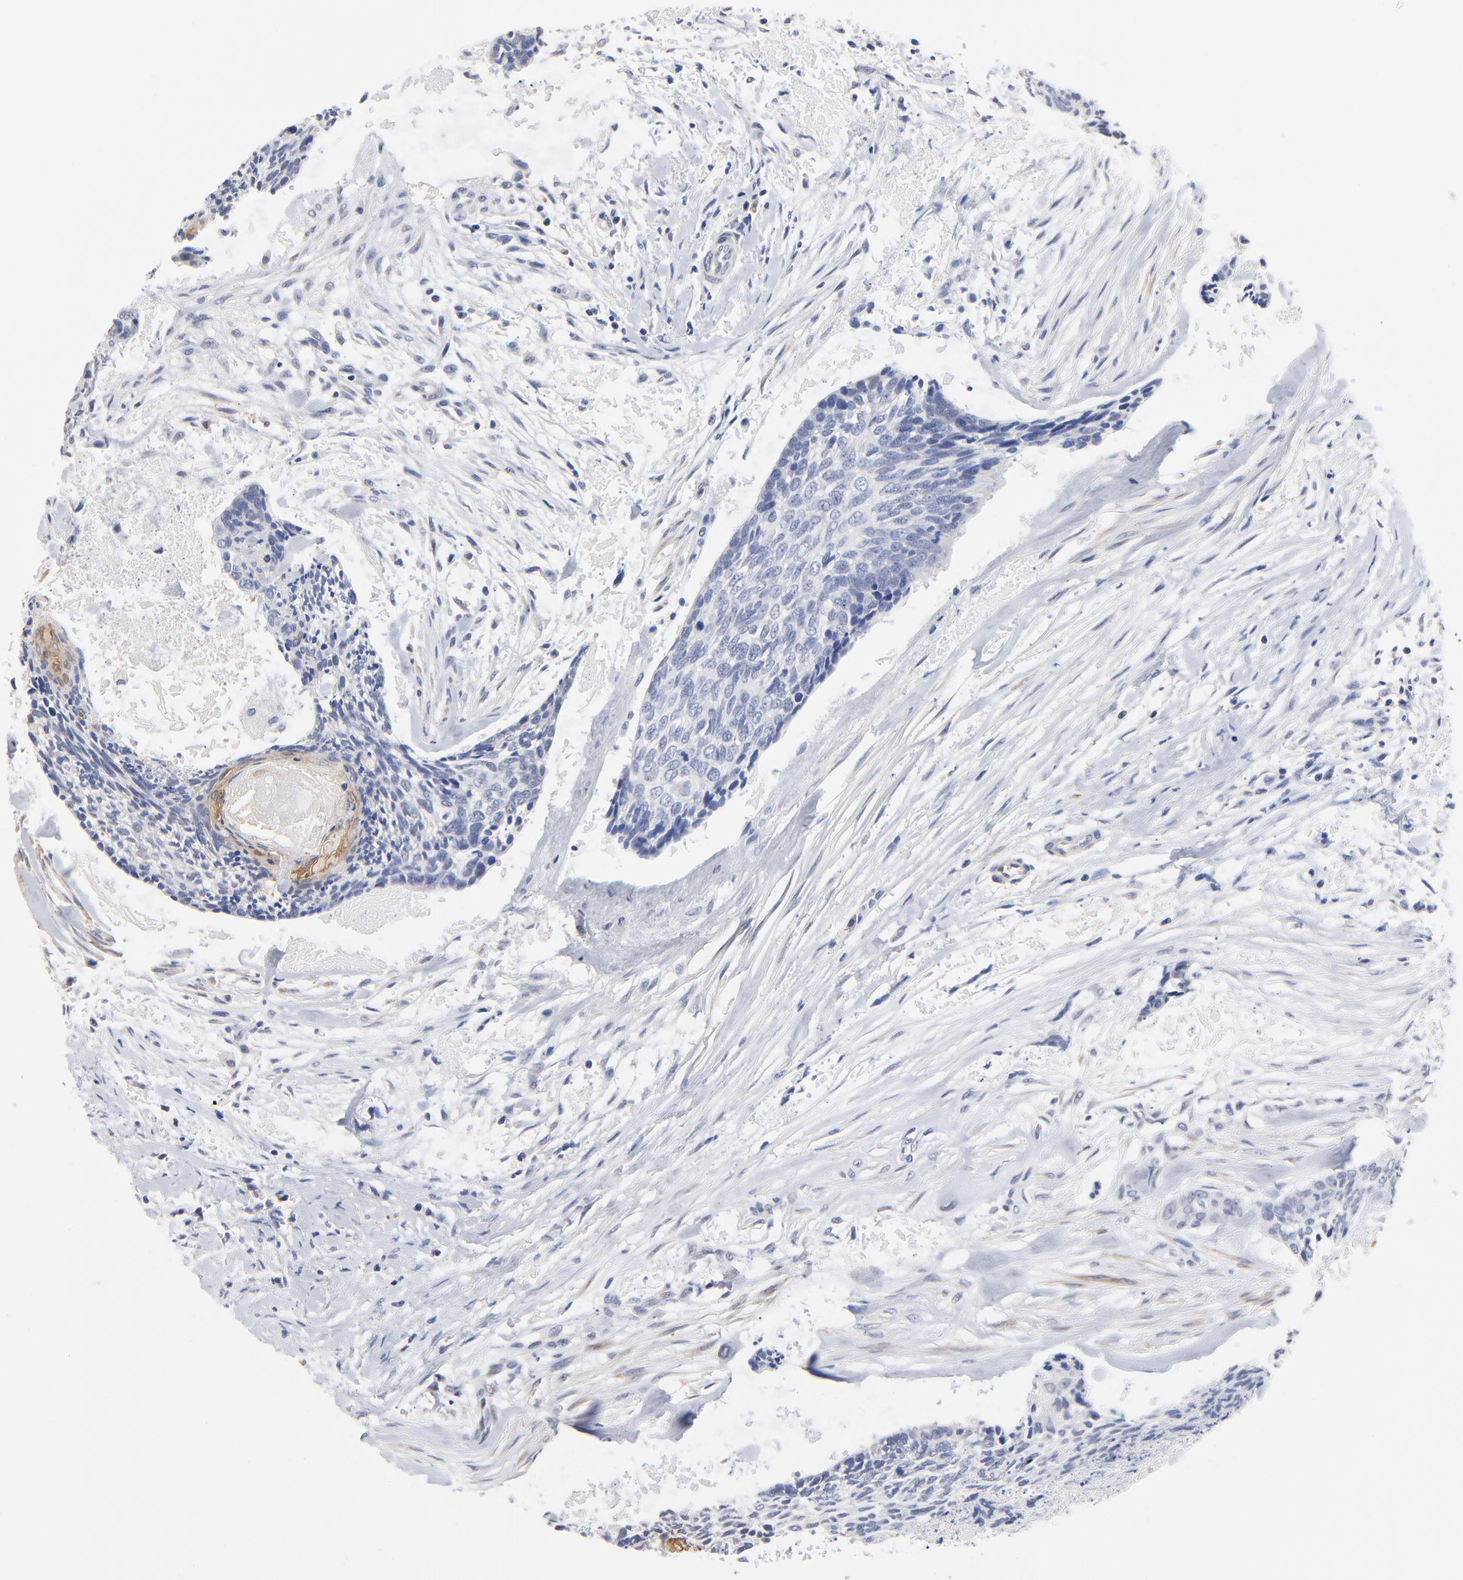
{"staining": {"intensity": "moderate", "quantity": "<25%", "location": "cytoplasmic/membranous"}, "tissue": "head and neck cancer", "cell_type": "Tumor cells", "image_type": "cancer", "snomed": [{"axis": "morphology", "description": "Squamous cell carcinoma, NOS"}, {"axis": "topography", "description": "Salivary gland"}, {"axis": "topography", "description": "Head-Neck"}], "caption": "Protein expression analysis of human squamous cell carcinoma (head and neck) reveals moderate cytoplasmic/membranous positivity in approximately <25% of tumor cells.", "gene": "TWNK", "patient": {"sex": "male", "age": 70}}